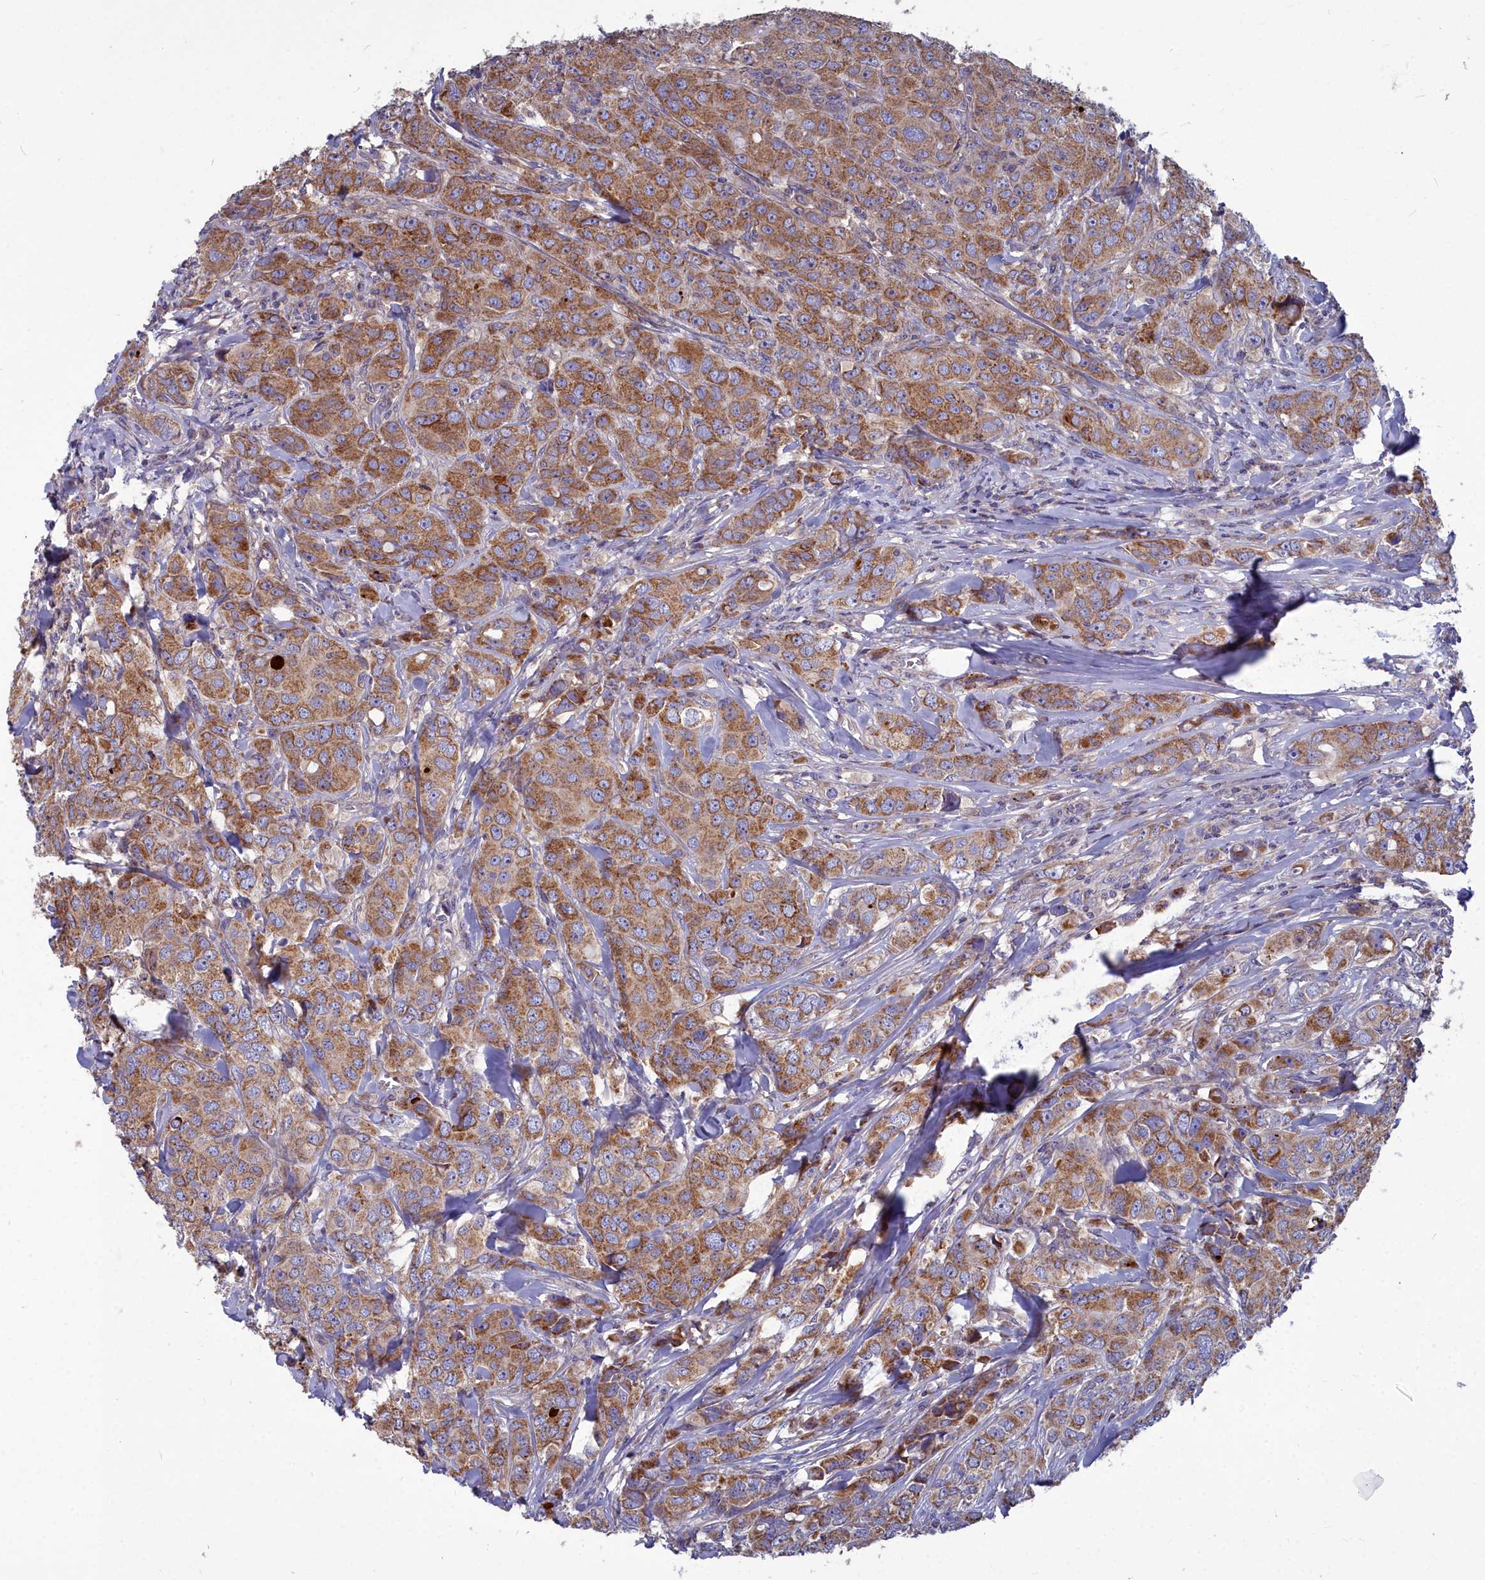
{"staining": {"intensity": "moderate", "quantity": ">75%", "location": "cytoplasmic/membranous"}, "tissue": "breast cancer", "cell_type": "Tumor cells", "image_type": "cancer", "snomed": [{"axis": "morphology", "description": "Duct carcinoma"}, {"axis": "topography", "description": "Breast"}], "caption": "Immunohistochemistry (IHC) (DAB (3,3'-diaminobenzidine)) staining of human breast cancer (invasive ductal carcinoma) demonstrates moderate cytoplasmic/membranous protein staining in about >75% of tumor cells. (DAB (3,3'-diaminobenzidine) IHC with brightfield microscopy, high magnification).", "gene": "COX20", "patient": {"sex": "female", "age": 43}}